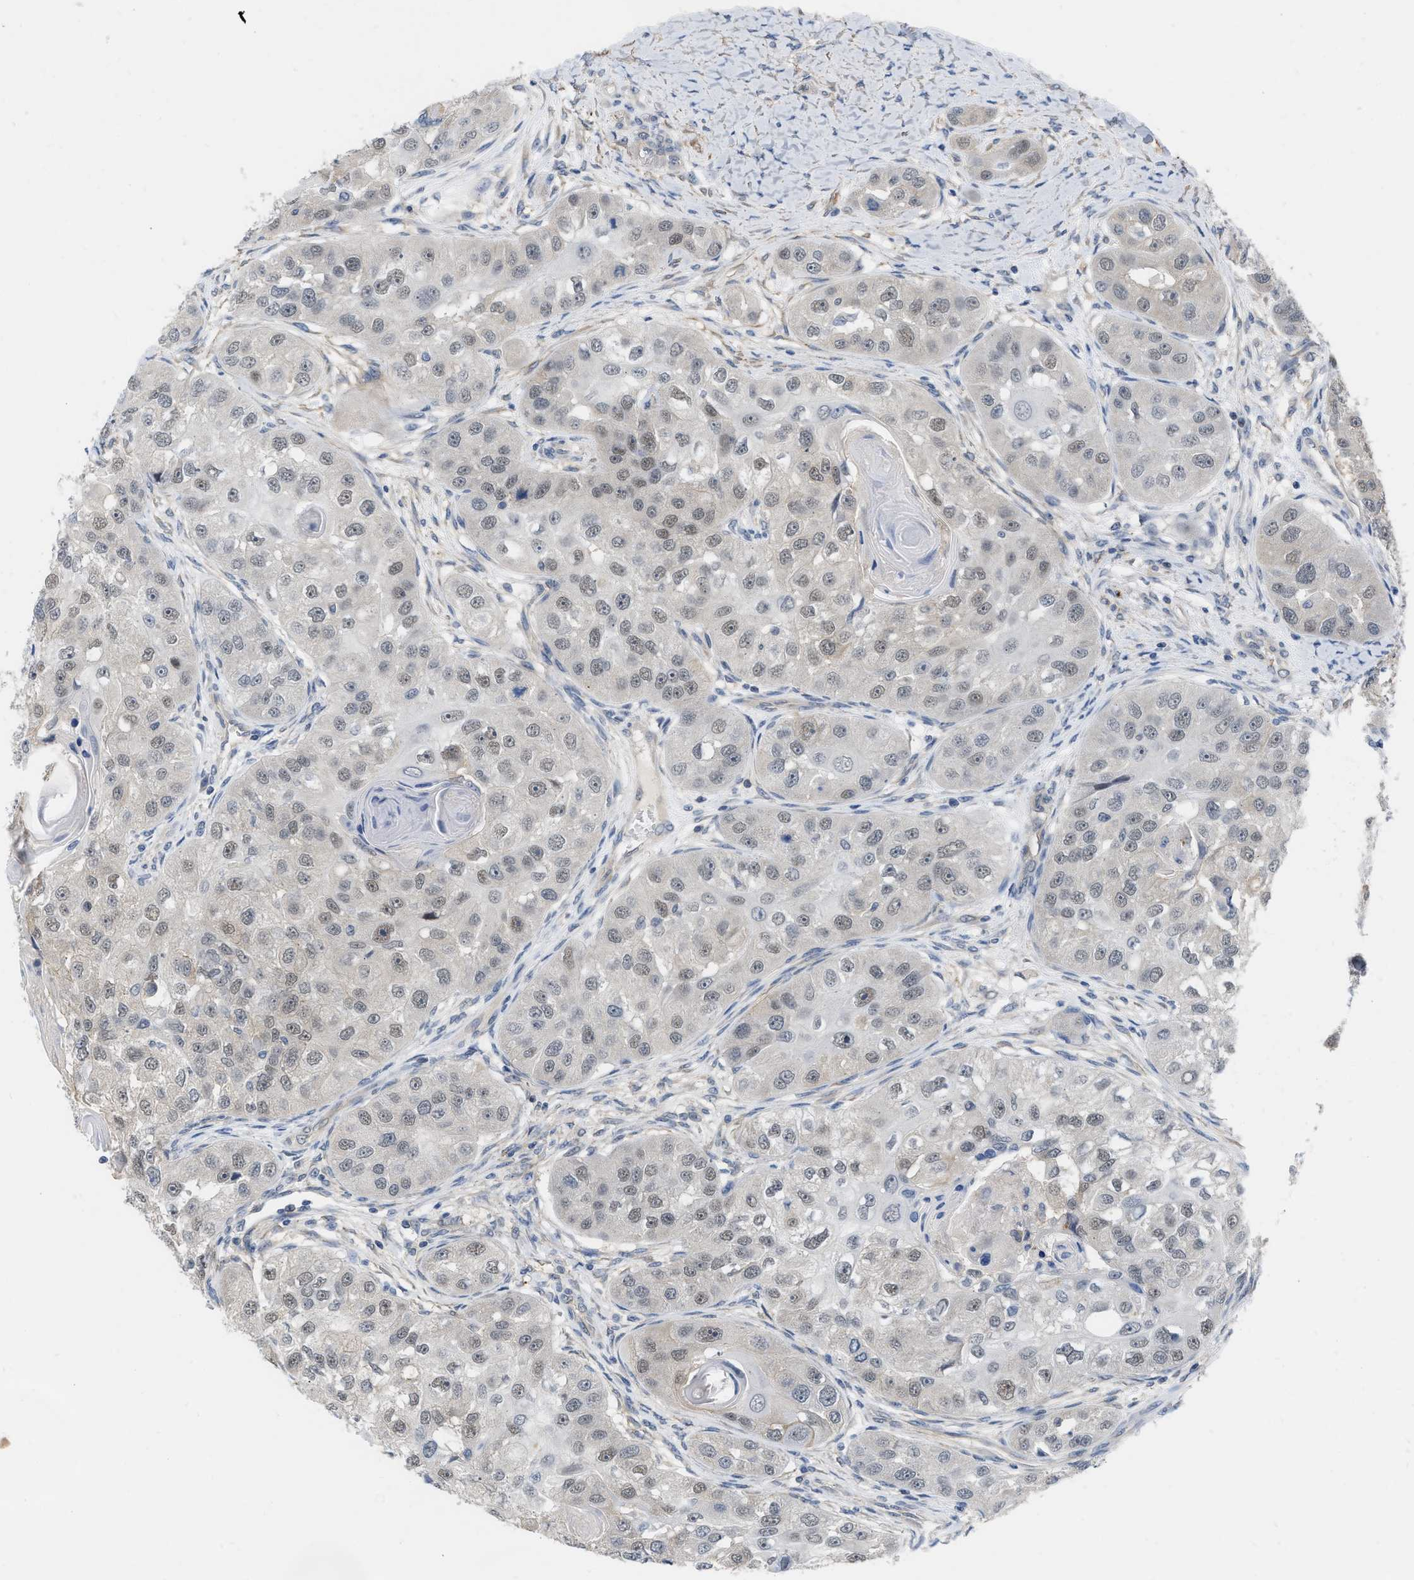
{"staining": {"intensity": "negative", "quantity": "none", "location": "none"}, "tissue": "head and neck cancer", "cell_type": "Tumor cells", "image_type": "cancer", "snomed": [{"axis": "morphology", "description": "Normal tissue, NOS"}, {"axis": "morphology", "description": "Squamous cell carcinoma, NOS"}, {"axis": "topography", "description": "Skeletal muscle"}, {"axis": "topography", "description": "Head-Neck"}], "caption": "A high-resolution image shows immunohistochemistry staining of head and neck cancer (squamous cell carcinoma), which reveals no significant staining in tumor cells. (Brightfield microscopy of DAB immunohistochemistry at high magnification).", "gene": "NAPEPLD", "patient": {"sex": "male", "age": 51}}